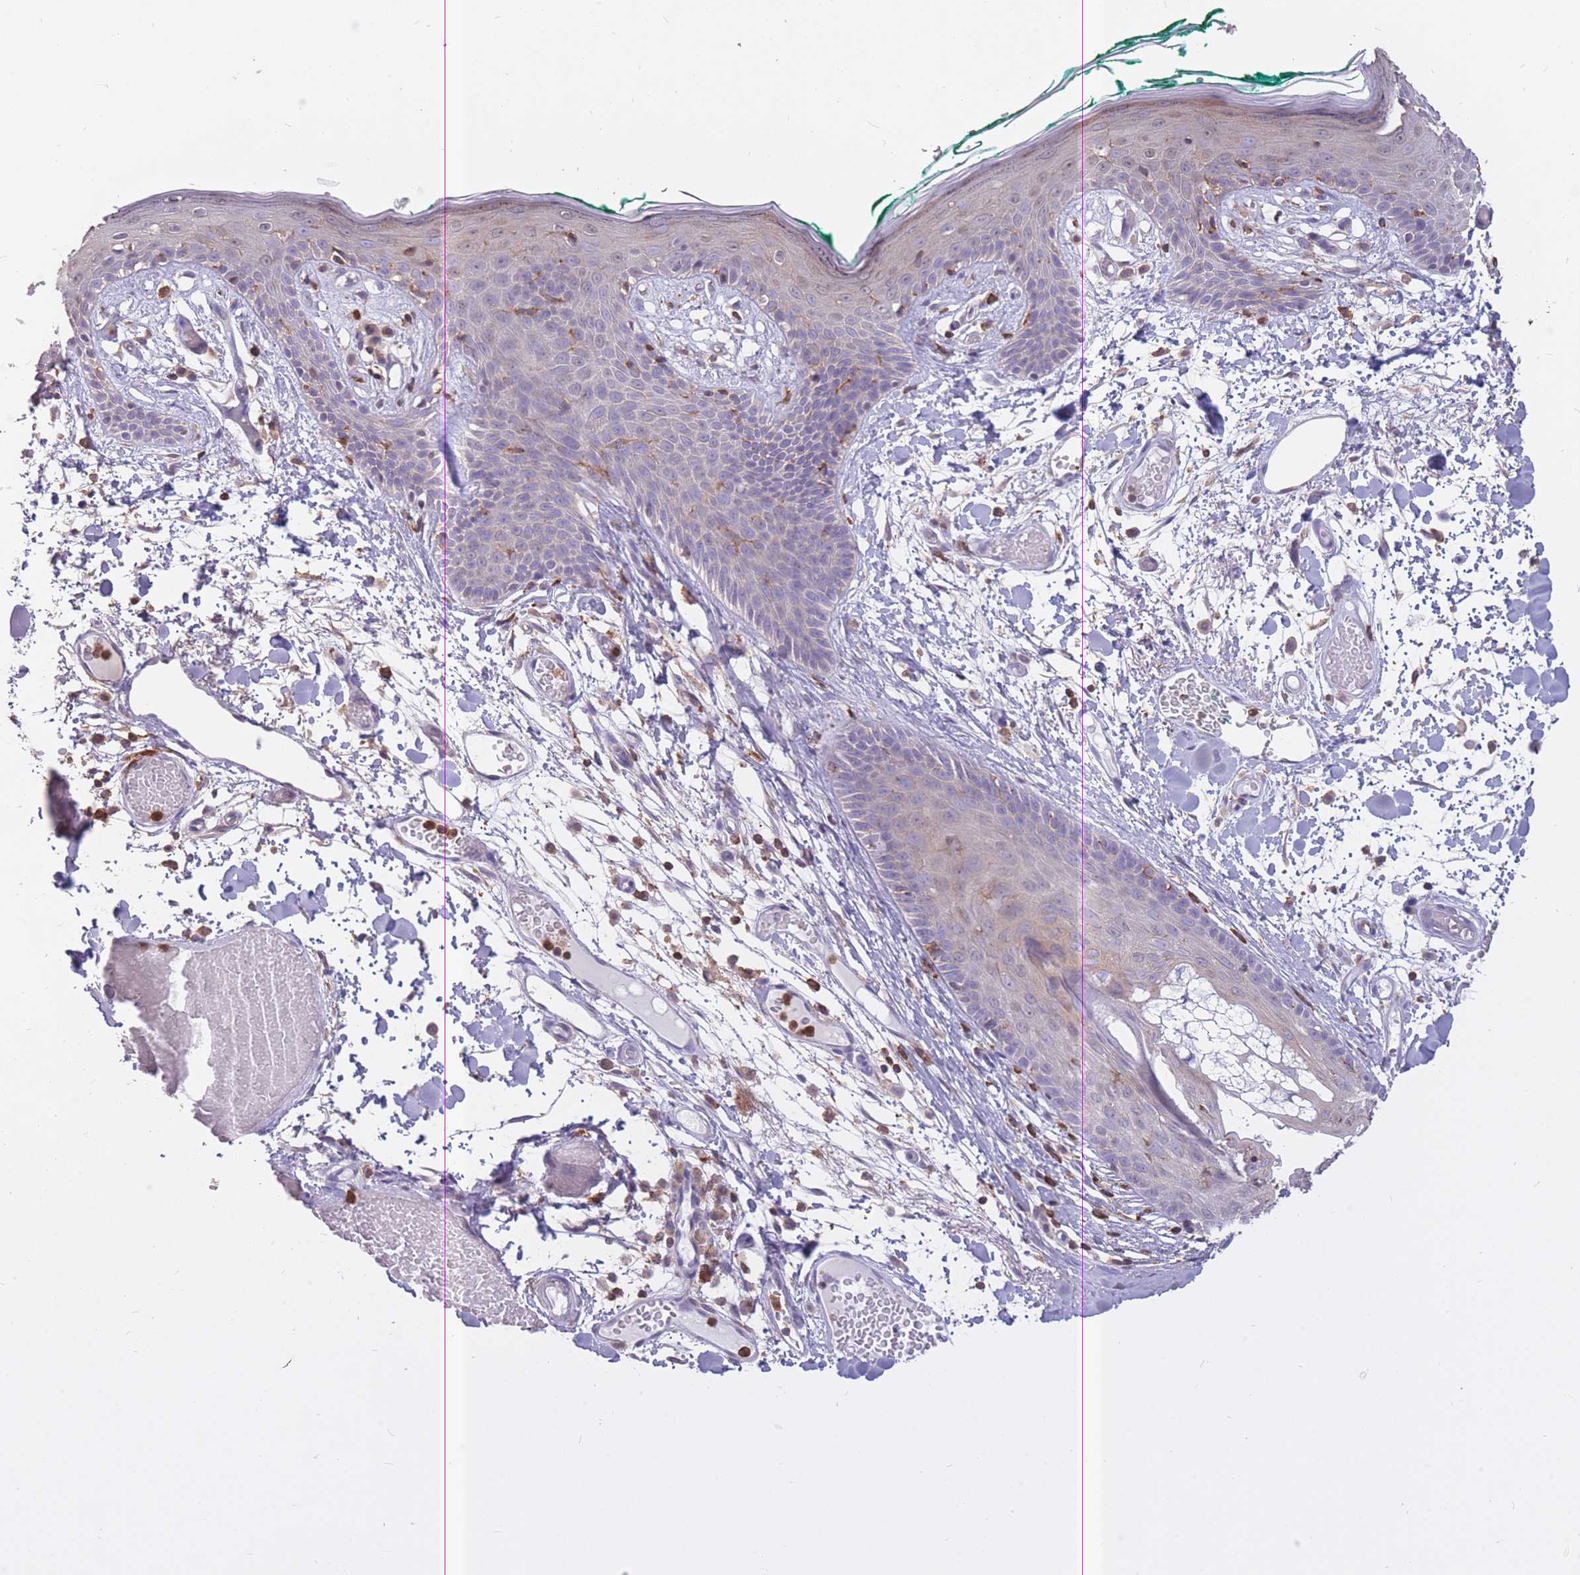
{"staining": {"intensity": "weak", "quantity": "25%-75%", "location": "cytoplasmic/membranous"}, "tissue": "skin", "cell_type": "Fibroblasts", "image_type": "normal", "snomed": [{"axis": "morphology", "description": "Normal tissue, NOS"}, {"axis": "topography", "description": "Skin"}], "caption": "Immunohistochemistry (IHC) of benign skin displays low levels of weak cytoplasmic/membranous staining in about 25%-75% of fibroblasts. The staining was performed using DAB to visualize the protein expression in brown, while the nuclei were stained in blue with hematoxylin (Magnification: 20x).", "gene": "GMIP", "patient": {"sex": "male", "age": 79}}